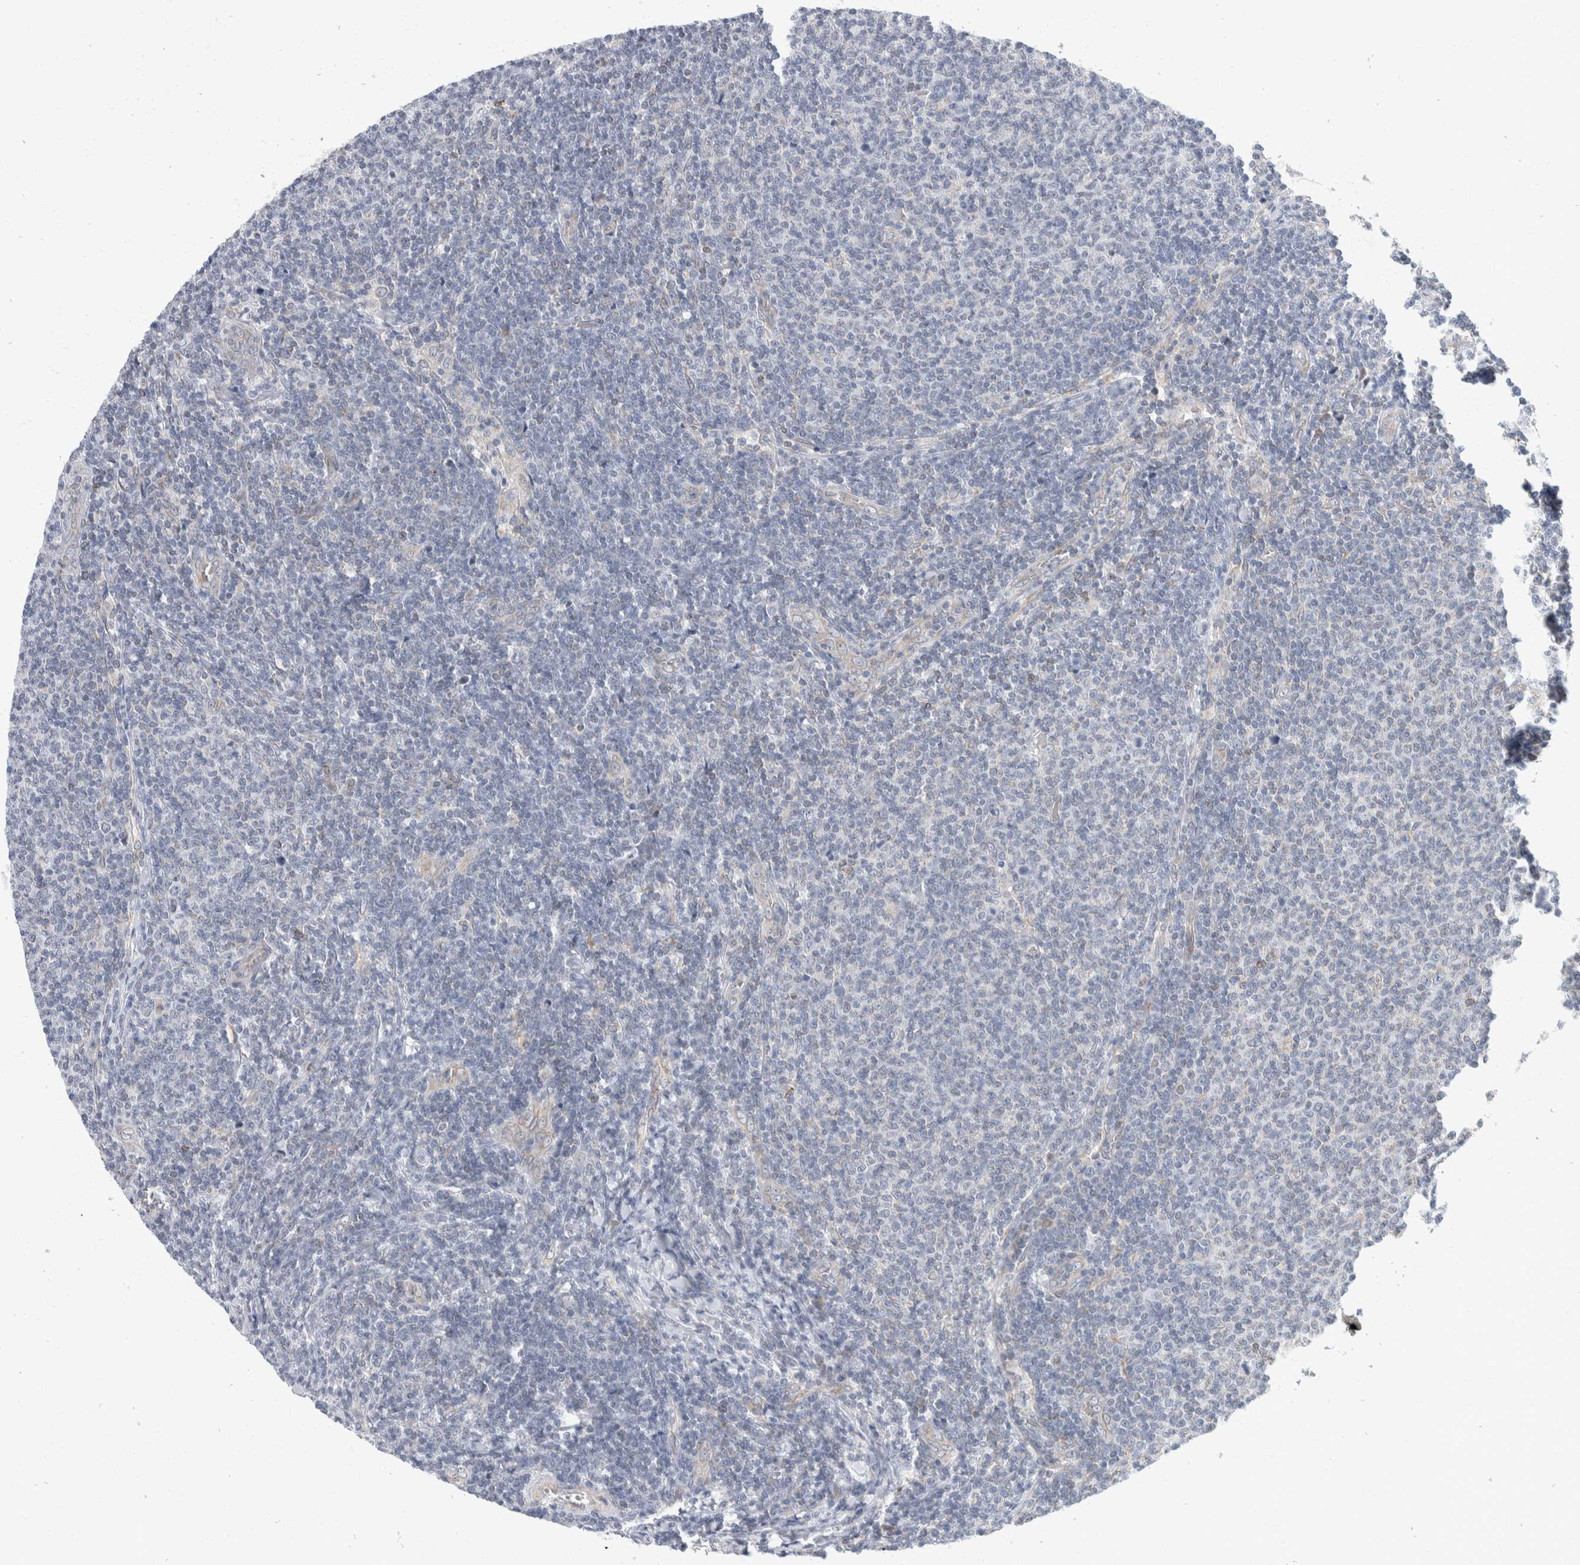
{"staining": {"intensity": "negative", "quantity": "none", "location": "none"}, "tissue": "lymphoma", "cell_type": "Tumor cells", "image_type": "cancer", "snomed": [{"axis": "morphology", "description": "Malignant lymphoma, non-Hodgkin's type, Low grade"}, {"axis": "topography", "description": "Lymph node"}], "caption": "Tumor cells are negative for brown protein staining in low-grade malignant lymphoma, non-Hodgkin's type.", "gene": "TMEM245", "patient": {"sex": "male", "age": 66}}